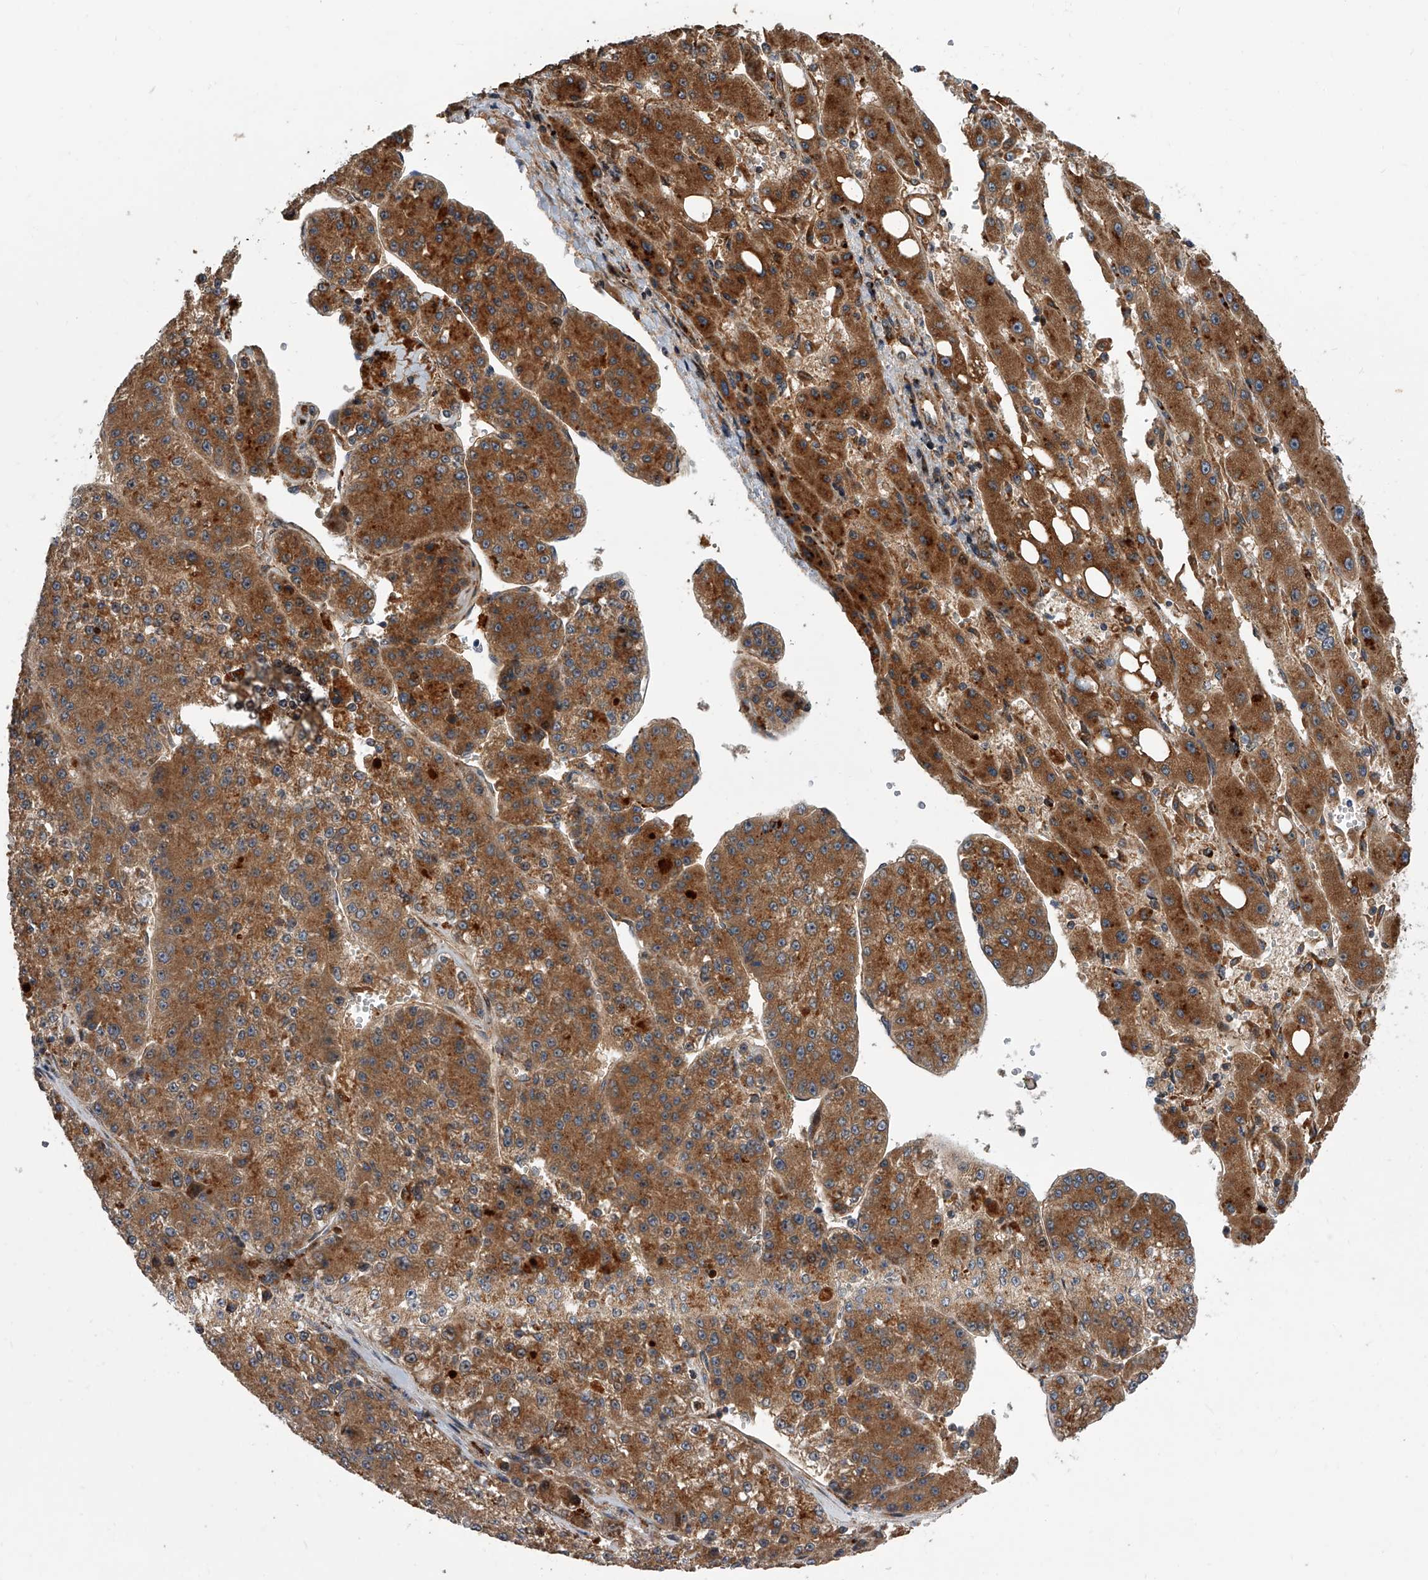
{"staining": {"intensity": "strong", "quantity": ">75%", "location": "cytoplasmic/membranous"}, "tissue": "liver cancer", "cell_type": "Tumor cells", "image_type": "cancer", "snomed": [{"axis": "morphology", "description": "Carcinoma, Hepatocellular, NOS"}, {"axis": "topography", "description": "Liver"}], "caption": "Tumor cells reveal high levels of strong cytoplasmic/membranous positivity in about >75% of cells in liver cancer (hepatocellular carcinoma).", "gene": "USP47", "patient": {"sex": "female", "age": 73}}